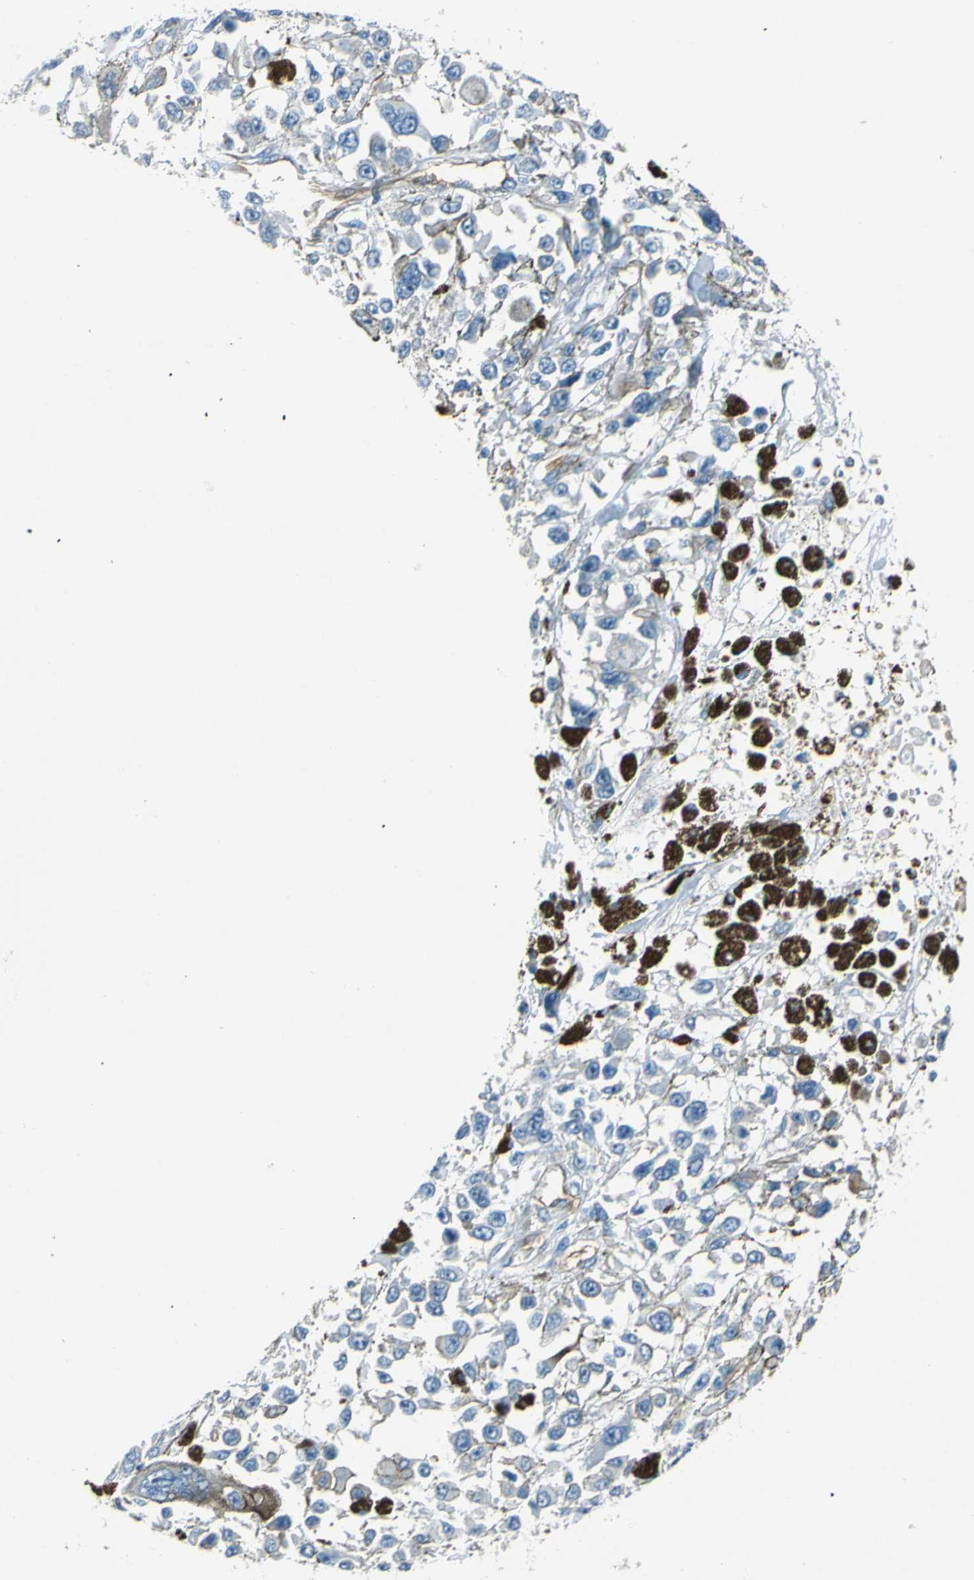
{"staining": {"intensity": "negative", "quantity": "none", "location": "none"}, "tissue": "melanoma", "cell_type": "Tumor cells", "image_type": "cancer", "snomed": [{"axis": "morphology", "description": "Malignant melanoma, Metastatic site"}, {"axis": "topography", "description": "Lymph node"}], "caption": "Tumor cells show no significant staining in malignant melanoma (metastatic site).", "gene": "ENTPD1", "patient": {"sex": "male", "age": 59}}